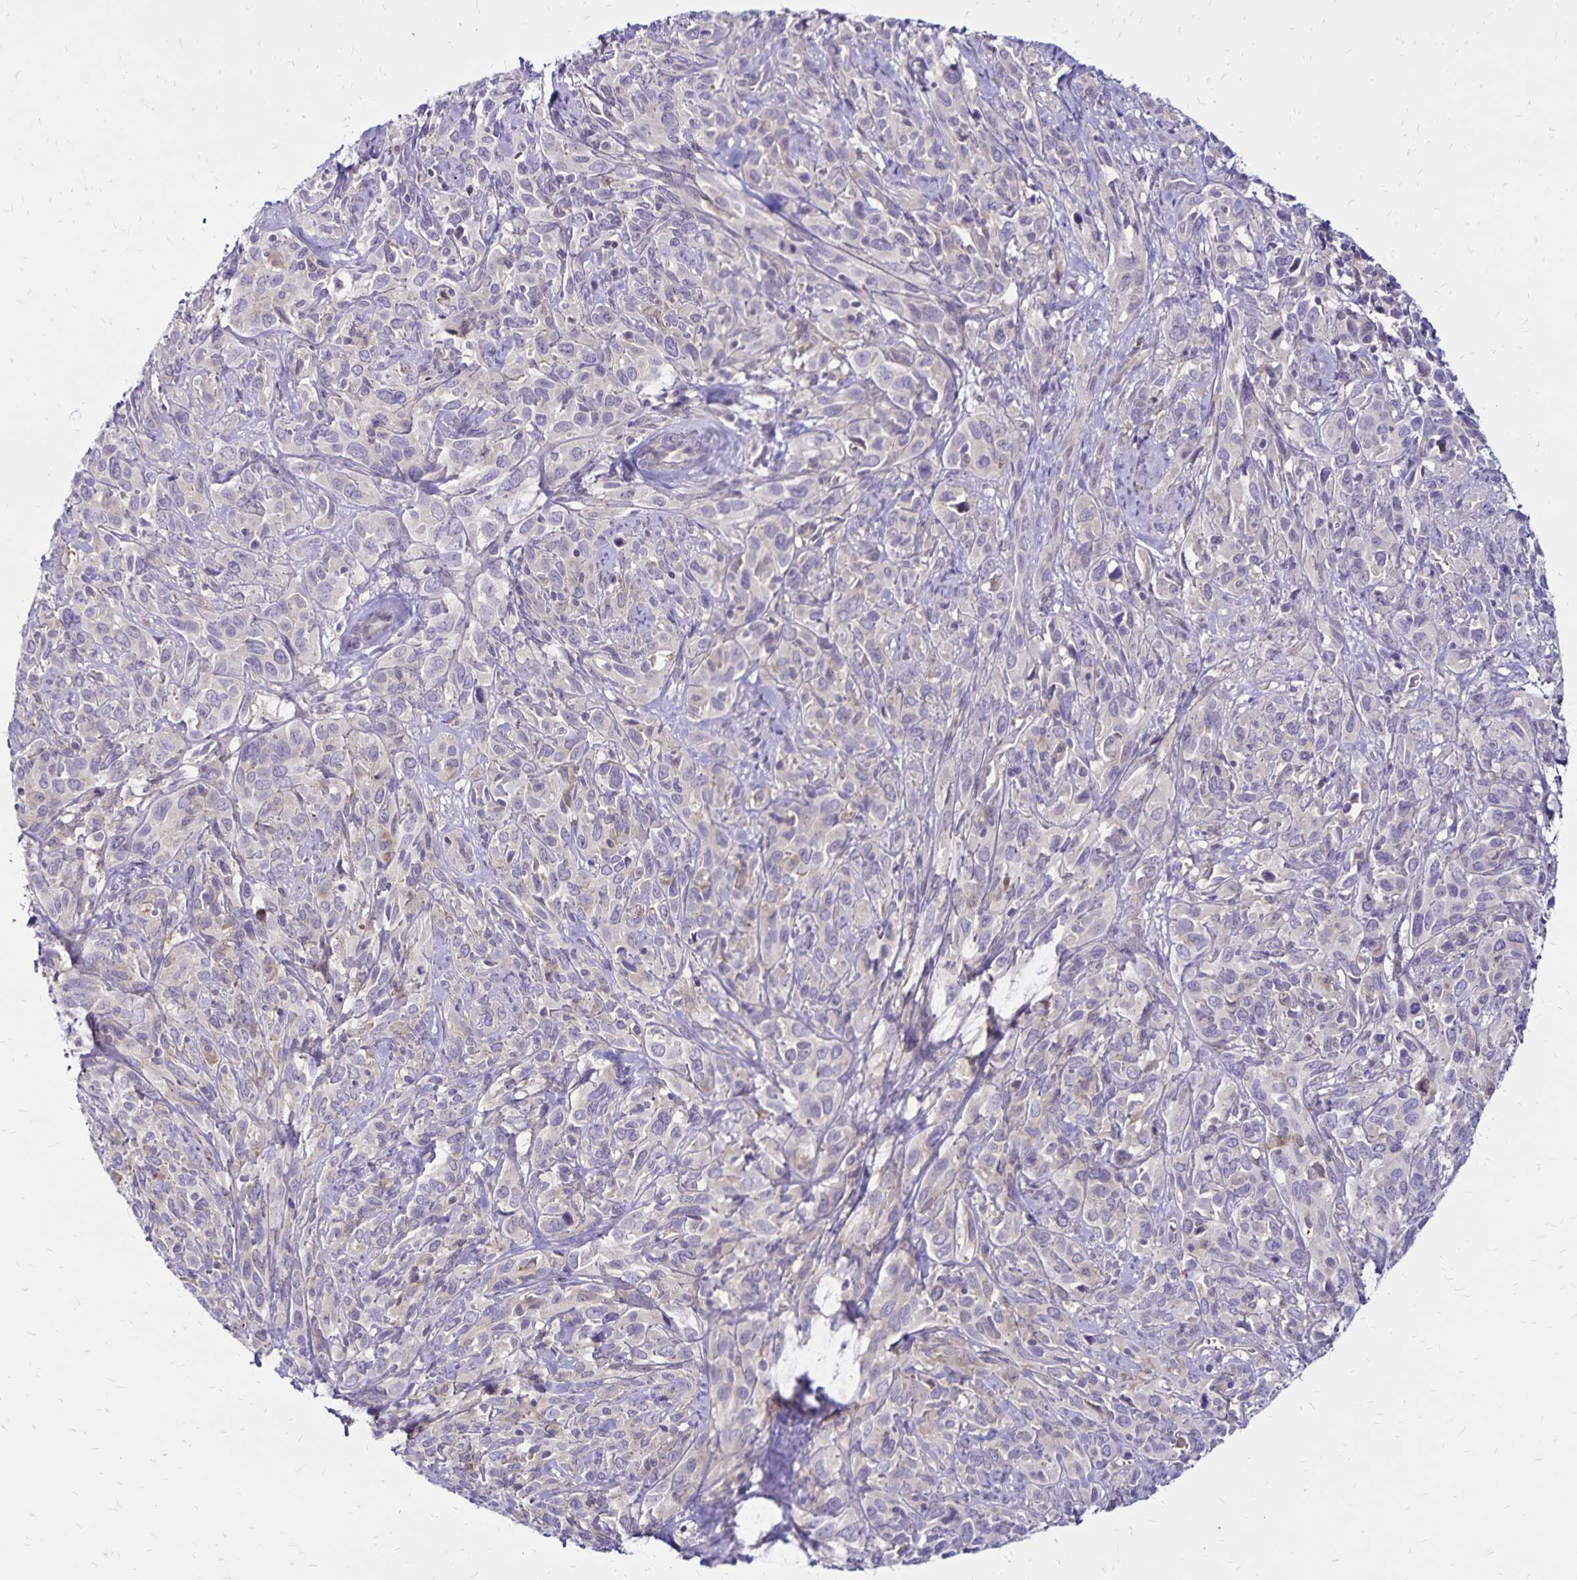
{"staining": {"intensity": "negative", "quantity": "none", "location": "none"}, "tissue": "cervical cancer", "cell_type": "Tumor cells", "image_type": "cancer", "snomed": [{"axis": "morphology", "description": "Normal tissue, NOS"}, {"axis": "morphology", "description": "Squamous cell carcinoma, NOS"}, {"axis": "topography", "description": "Cervix"}], "caption": "Immunohistochemistry (IHC) photomicrograph of cervical cancer stained for a protein (brown), which shows no positivity in tumor cells.", "gene": "FSD1", "patient": {"sex": "female", "age": 51}}